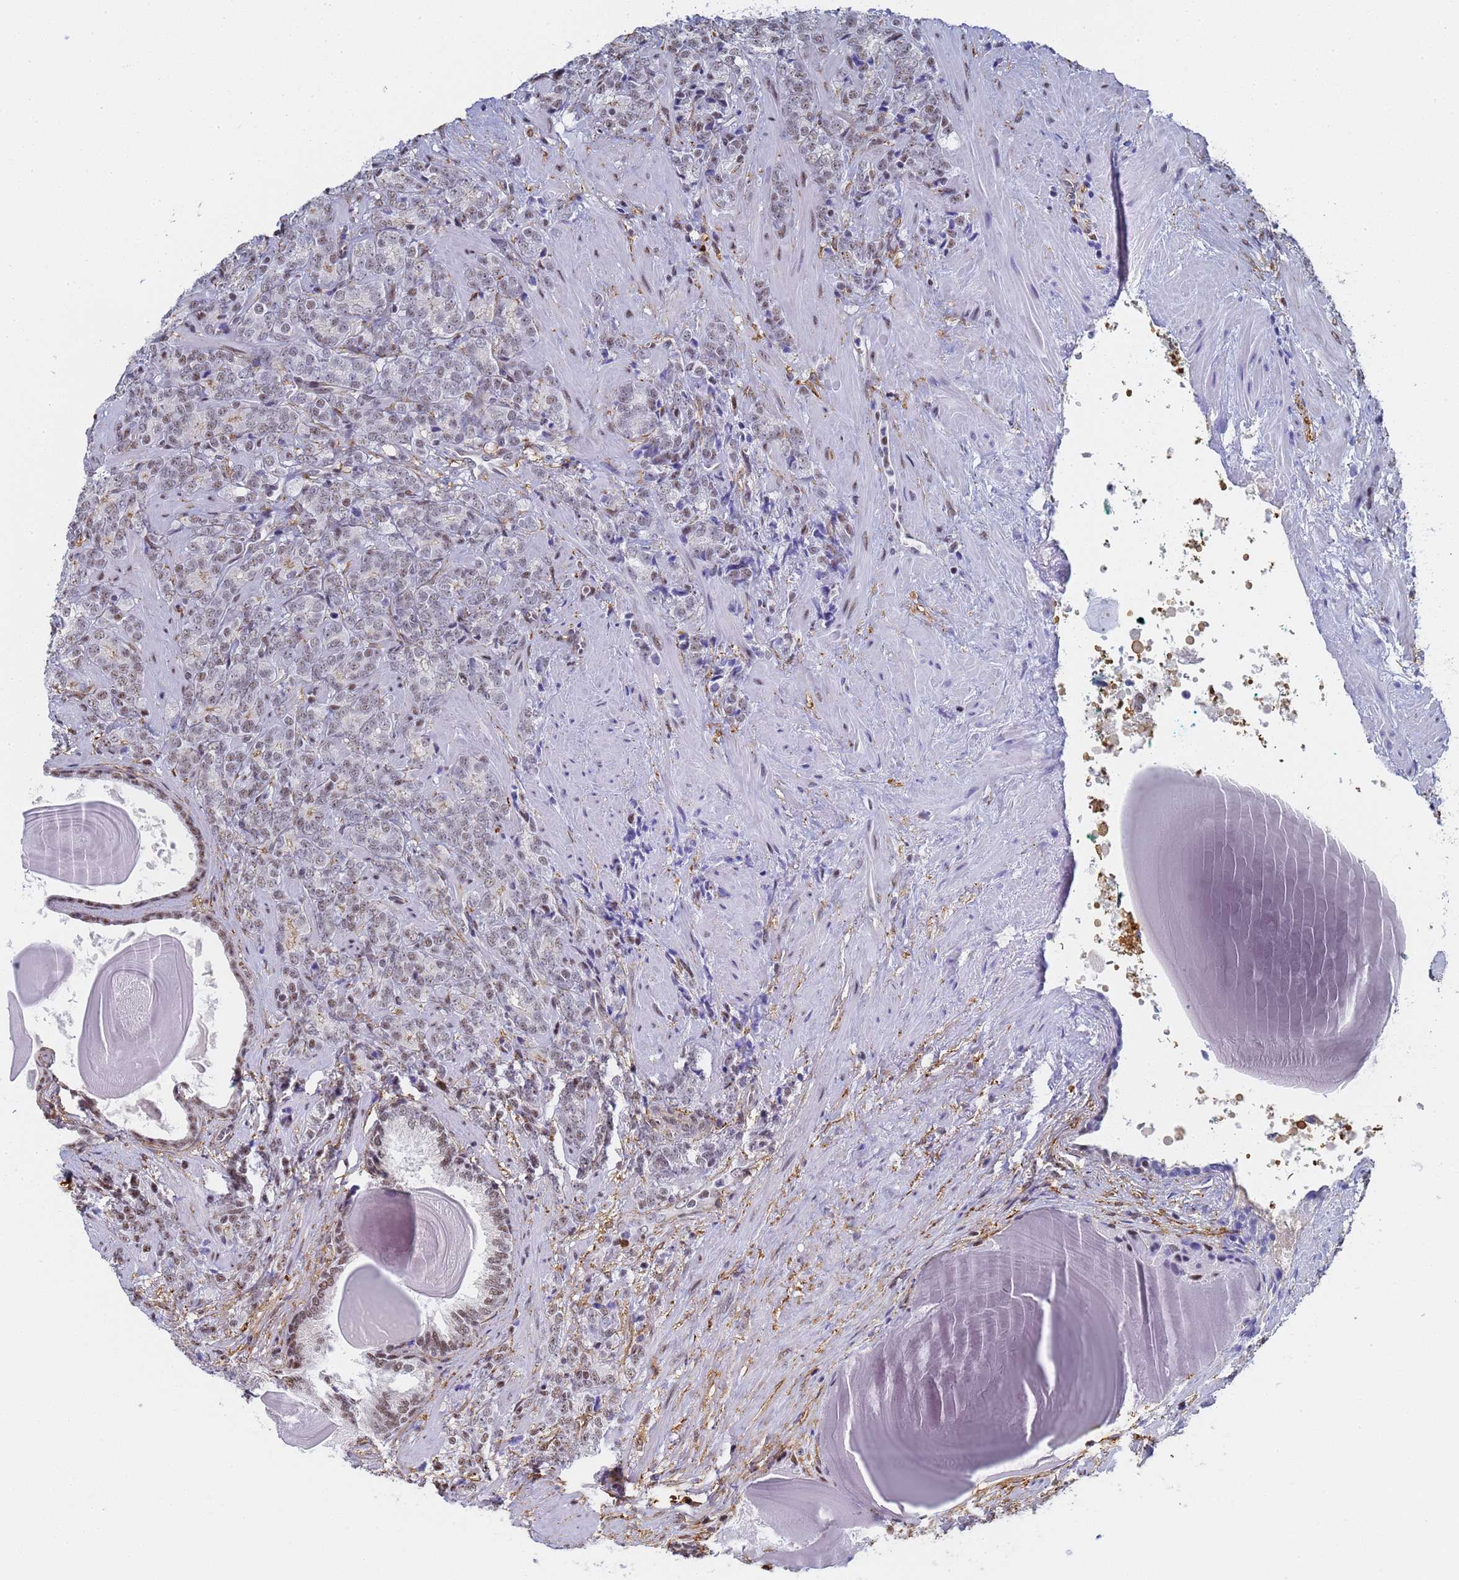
{"staining": {"intensity": "weak", "quantity": "25%-75%", "location": "nuclear"}, "tissue": "prostate cancer", "cell_type": "Tumor cells", "image_type": "cancer", "snomed": [{"axis": "morphology", "description": "Adenocarcinoma, High grade"}, {"axis": "topography", "description": "Prostate"}], "caption": "This is an image of immunohistochemistry staining of prostate adenocarcinoma (high-grade), which shows weak positivity in the nuclear of tumor cells.", "gene": "PRRT4", "patient": {"sex": "male", "age": 64}}